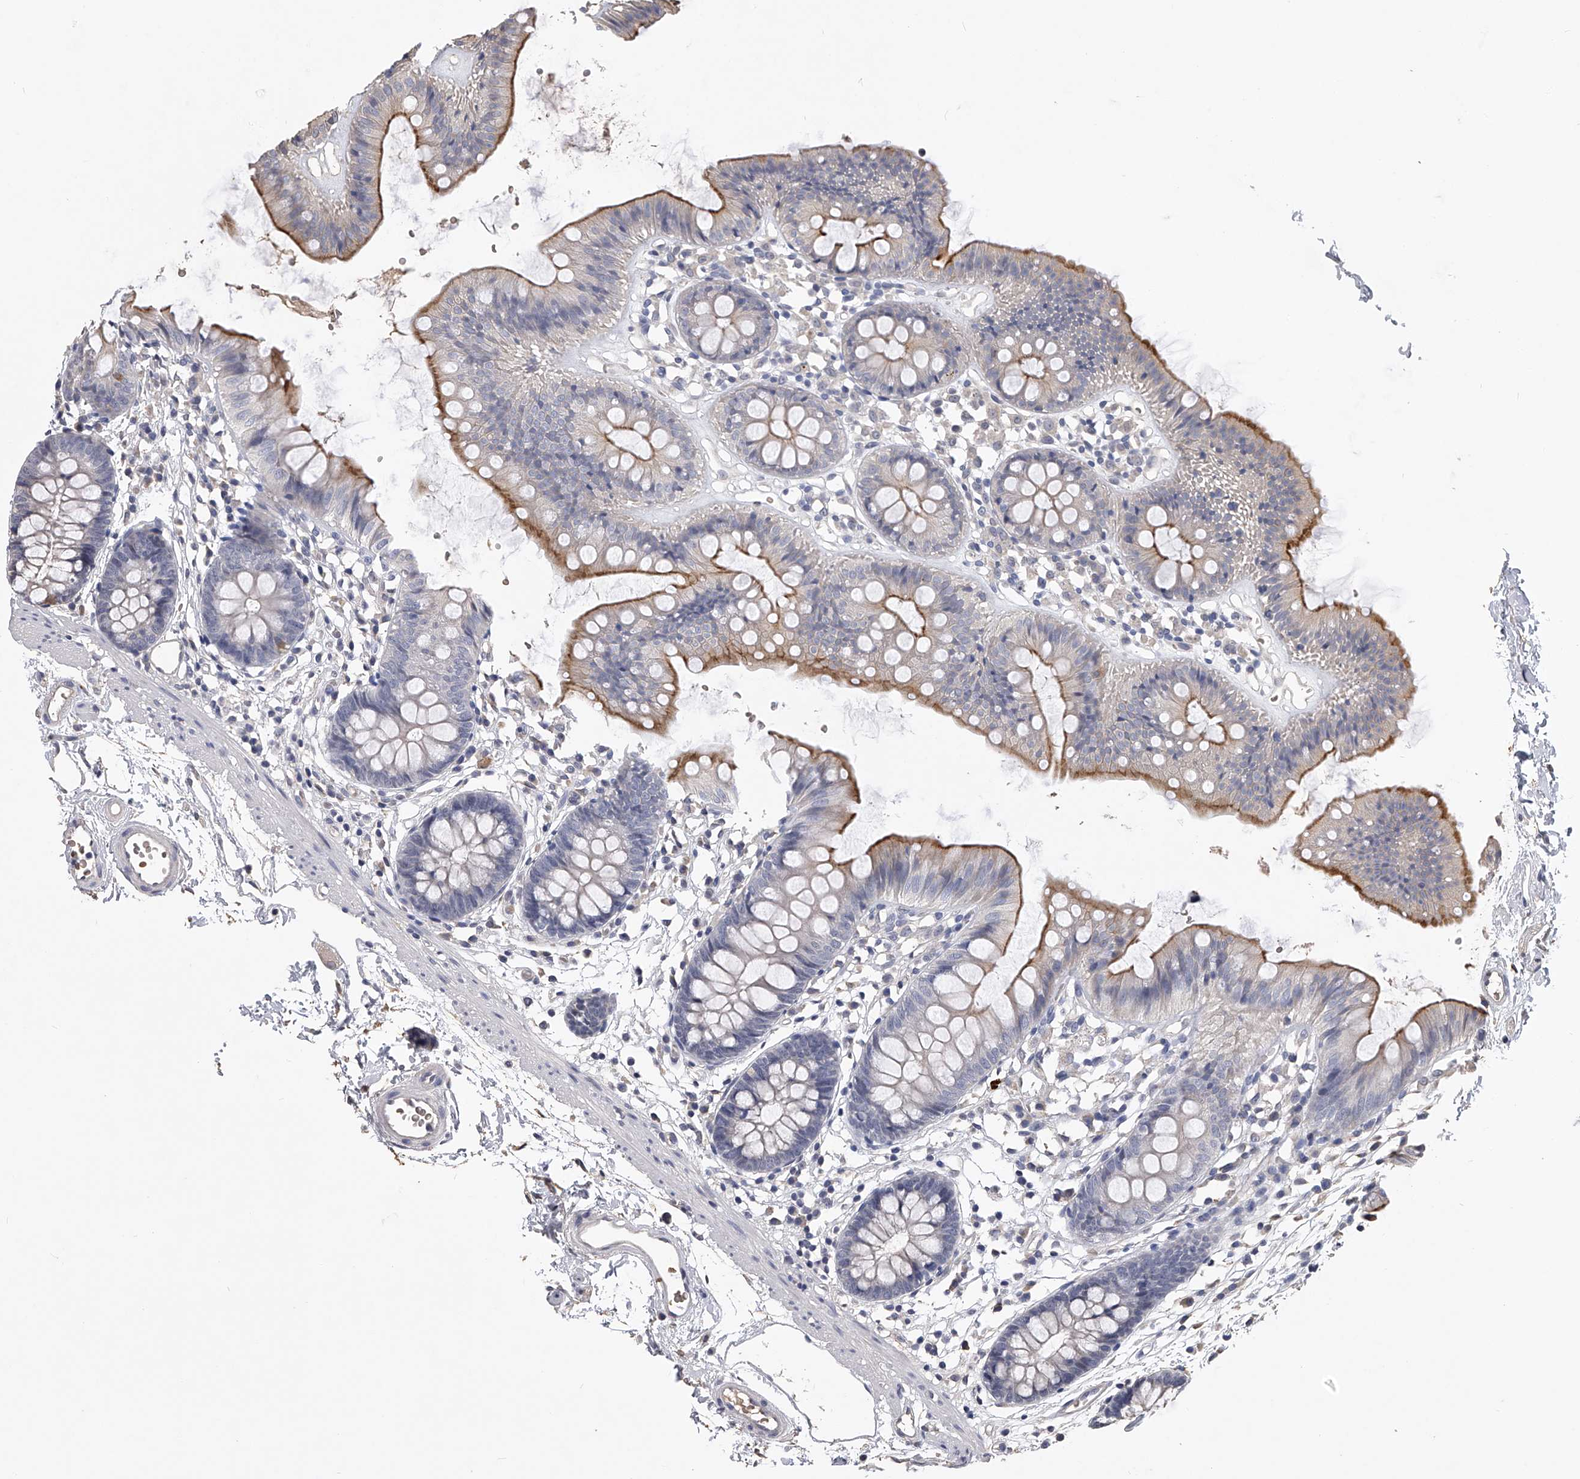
{"staining": {"intensity": "negative", "quantity": "none", "location": "none"}, "tissue": "colon", "cell_type": "Endothelial cells", "image_type": "normal", "snomed": [{"axis": "morphology", "description": "Normal tissue, NOS"}, {"axis": "topography", "description": "Colon"}], "caption": "Immunohistochemistry photomicrograph of unremarkable colon stained for a protein (brown), which exhibits no staining in endothelial cells. (DAB IHC with hematoxylin counter stain).", "gene": "MDN1", "patient": {"sex": "male", "age": 56}}